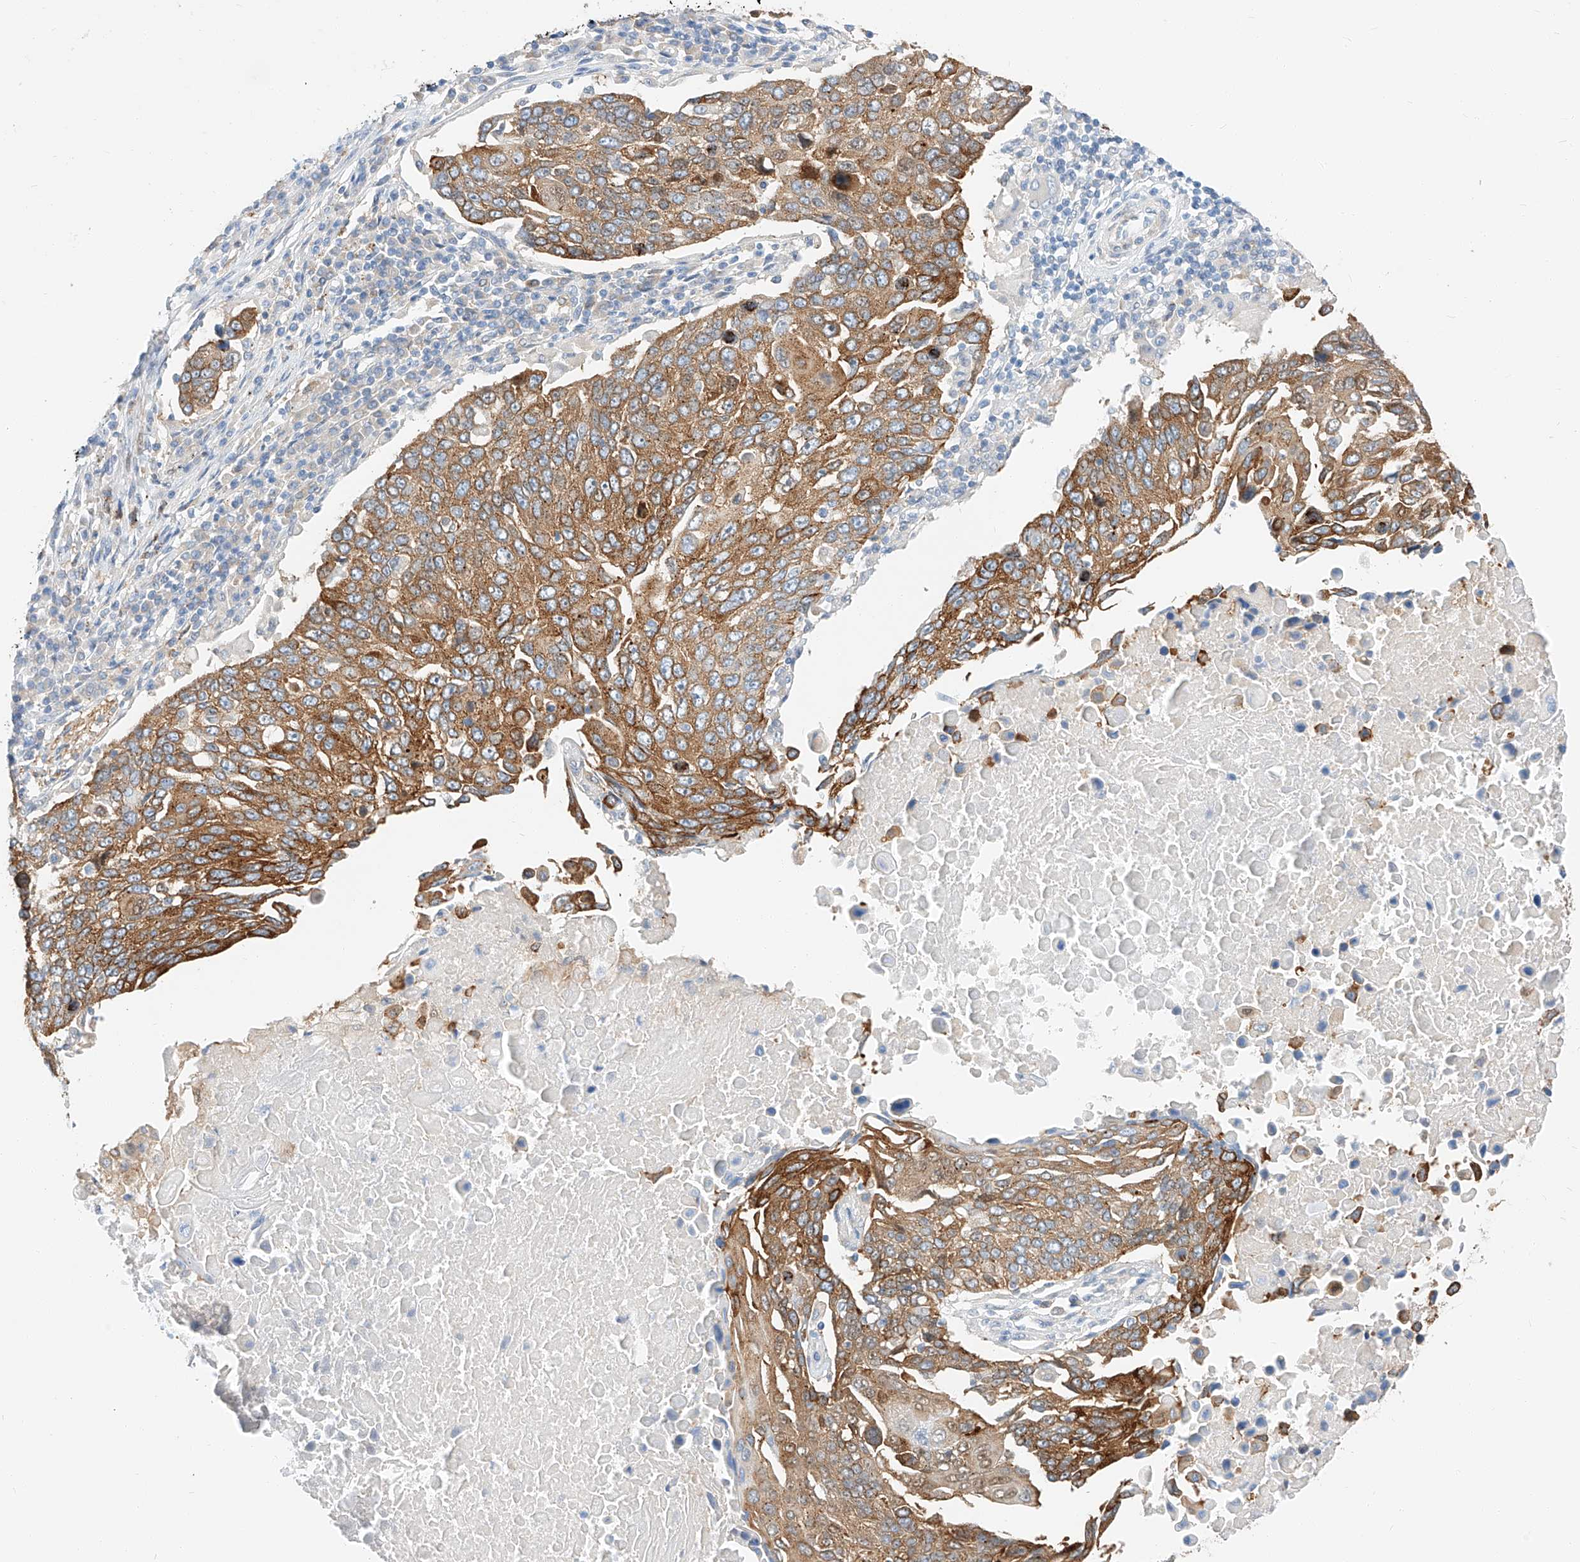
{"staining": {"intensity": "strong", "quantity": ">75%", "location": "cytoplasmic/membranous"}, "tissue": "lung cancer", "cell_type": "Tumor cells", "image_type": "cancer", "snomed": [{"axis": "morphology", "description": "Squamous cell carcinoma, NOS"}, {"axis": "topography", "description": "Lung"}], "caption": "Brown immunohistochemical staining in human lung cancer reveals strong cytoplasmic/membranous positivity in about >75% of tumor cells. (DAB IHC with brightfield microscopy, high magnification).", "gene": "MAP7", "patient": {"sex": "male", "age": 66}}